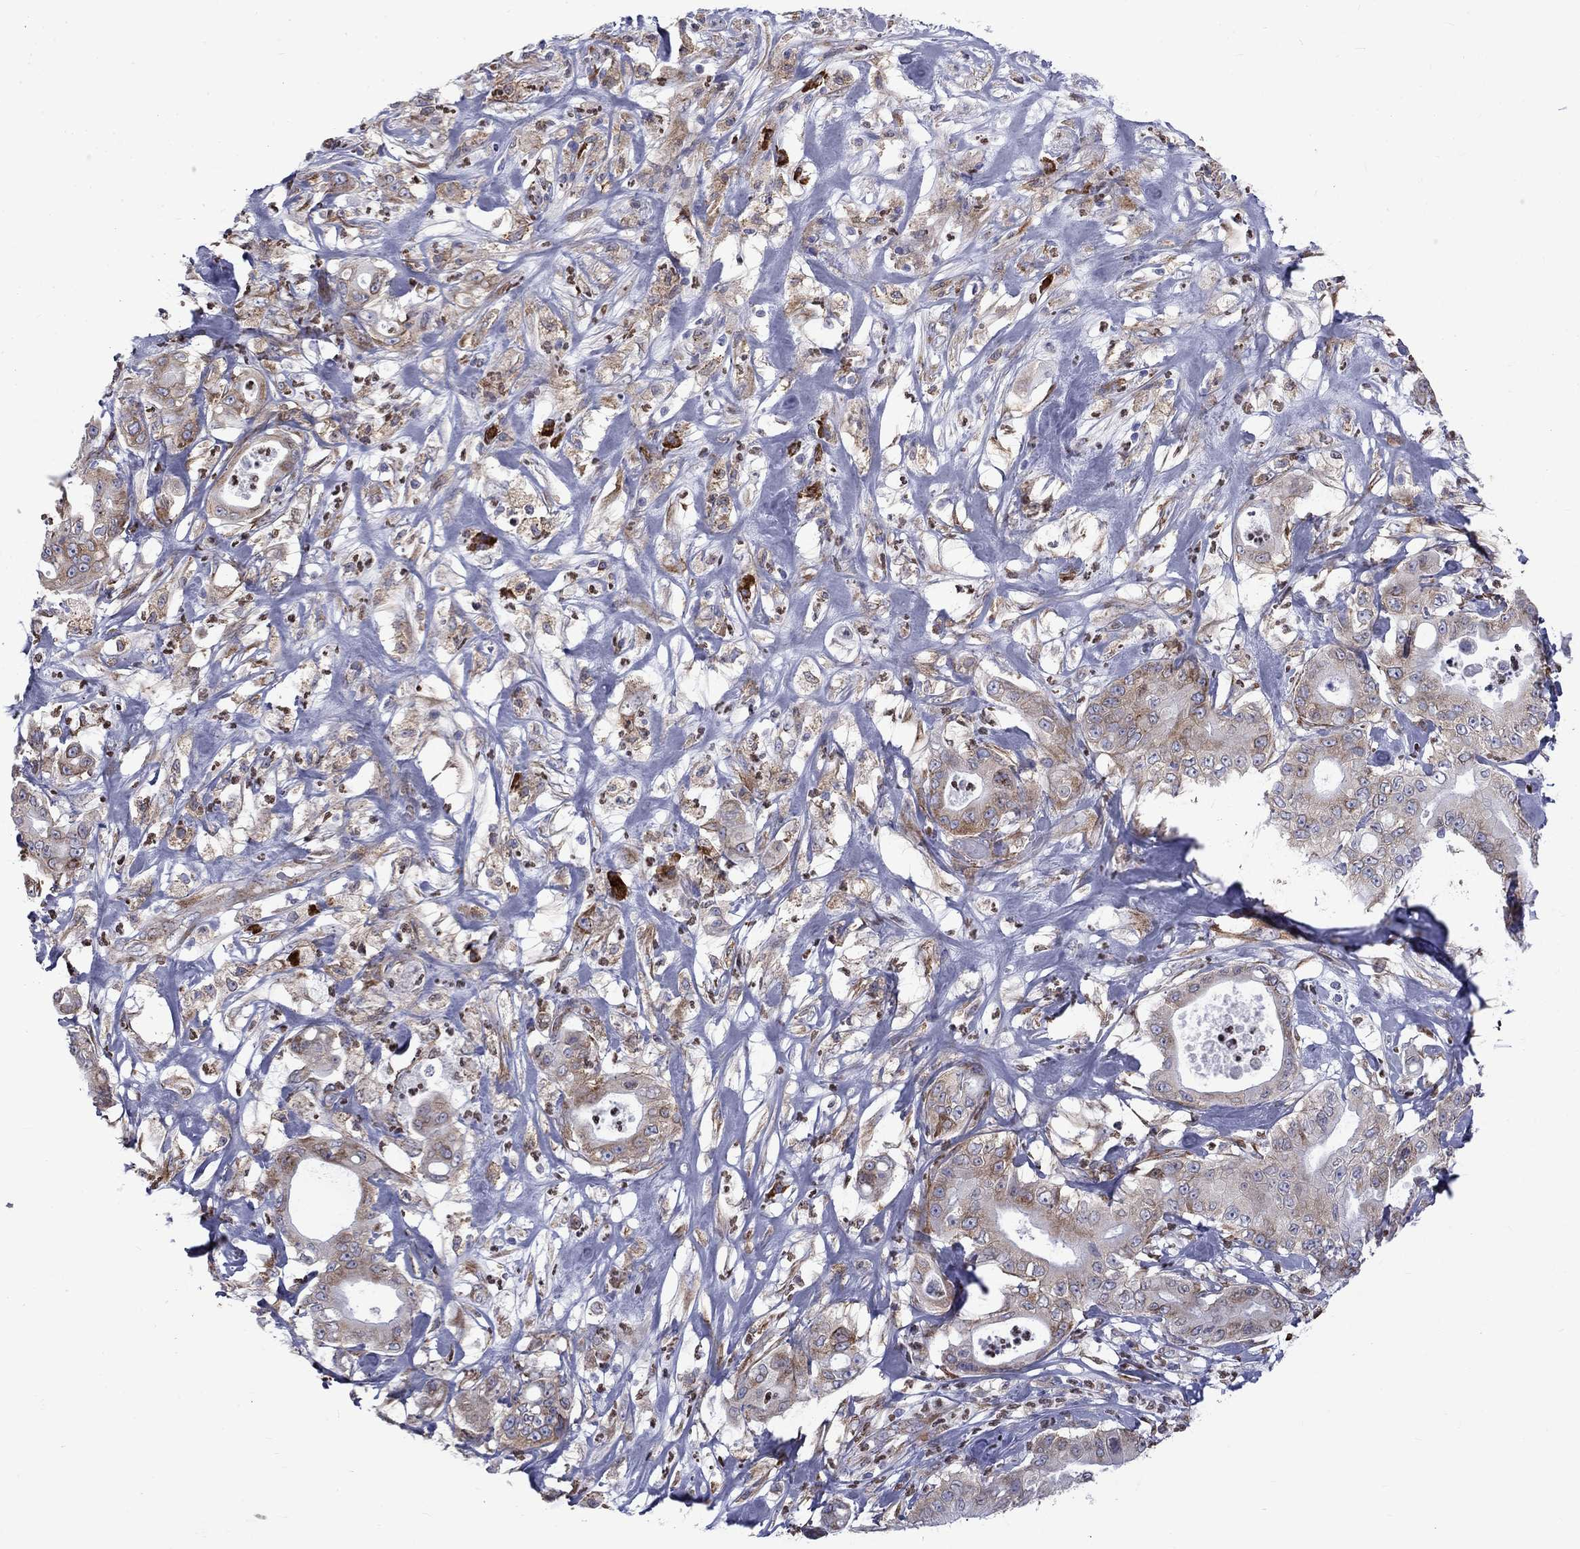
{"staining": {"intensity": "weak", "quantity": "25%-75%", "location": "cytoplasmic/membranous"}, "tissue": "pancreatic cancer", "cell_type": "Tumor cells", "image_type": "cancer", "snomed": [{"axis": "morphology", "description": "Adenocarcinoma, NOS"}, {"axis": "topography", "description": "Pancreas"}], "caption": "The histopathology image displays staining of pancreatic cancer (adenocarcinoma), revealing weak cytoplasmic/membranous protein expression (brown color) within tumor cells.", "gene": "PABPC4", "patient": {"sex": "male", "age": 71}}